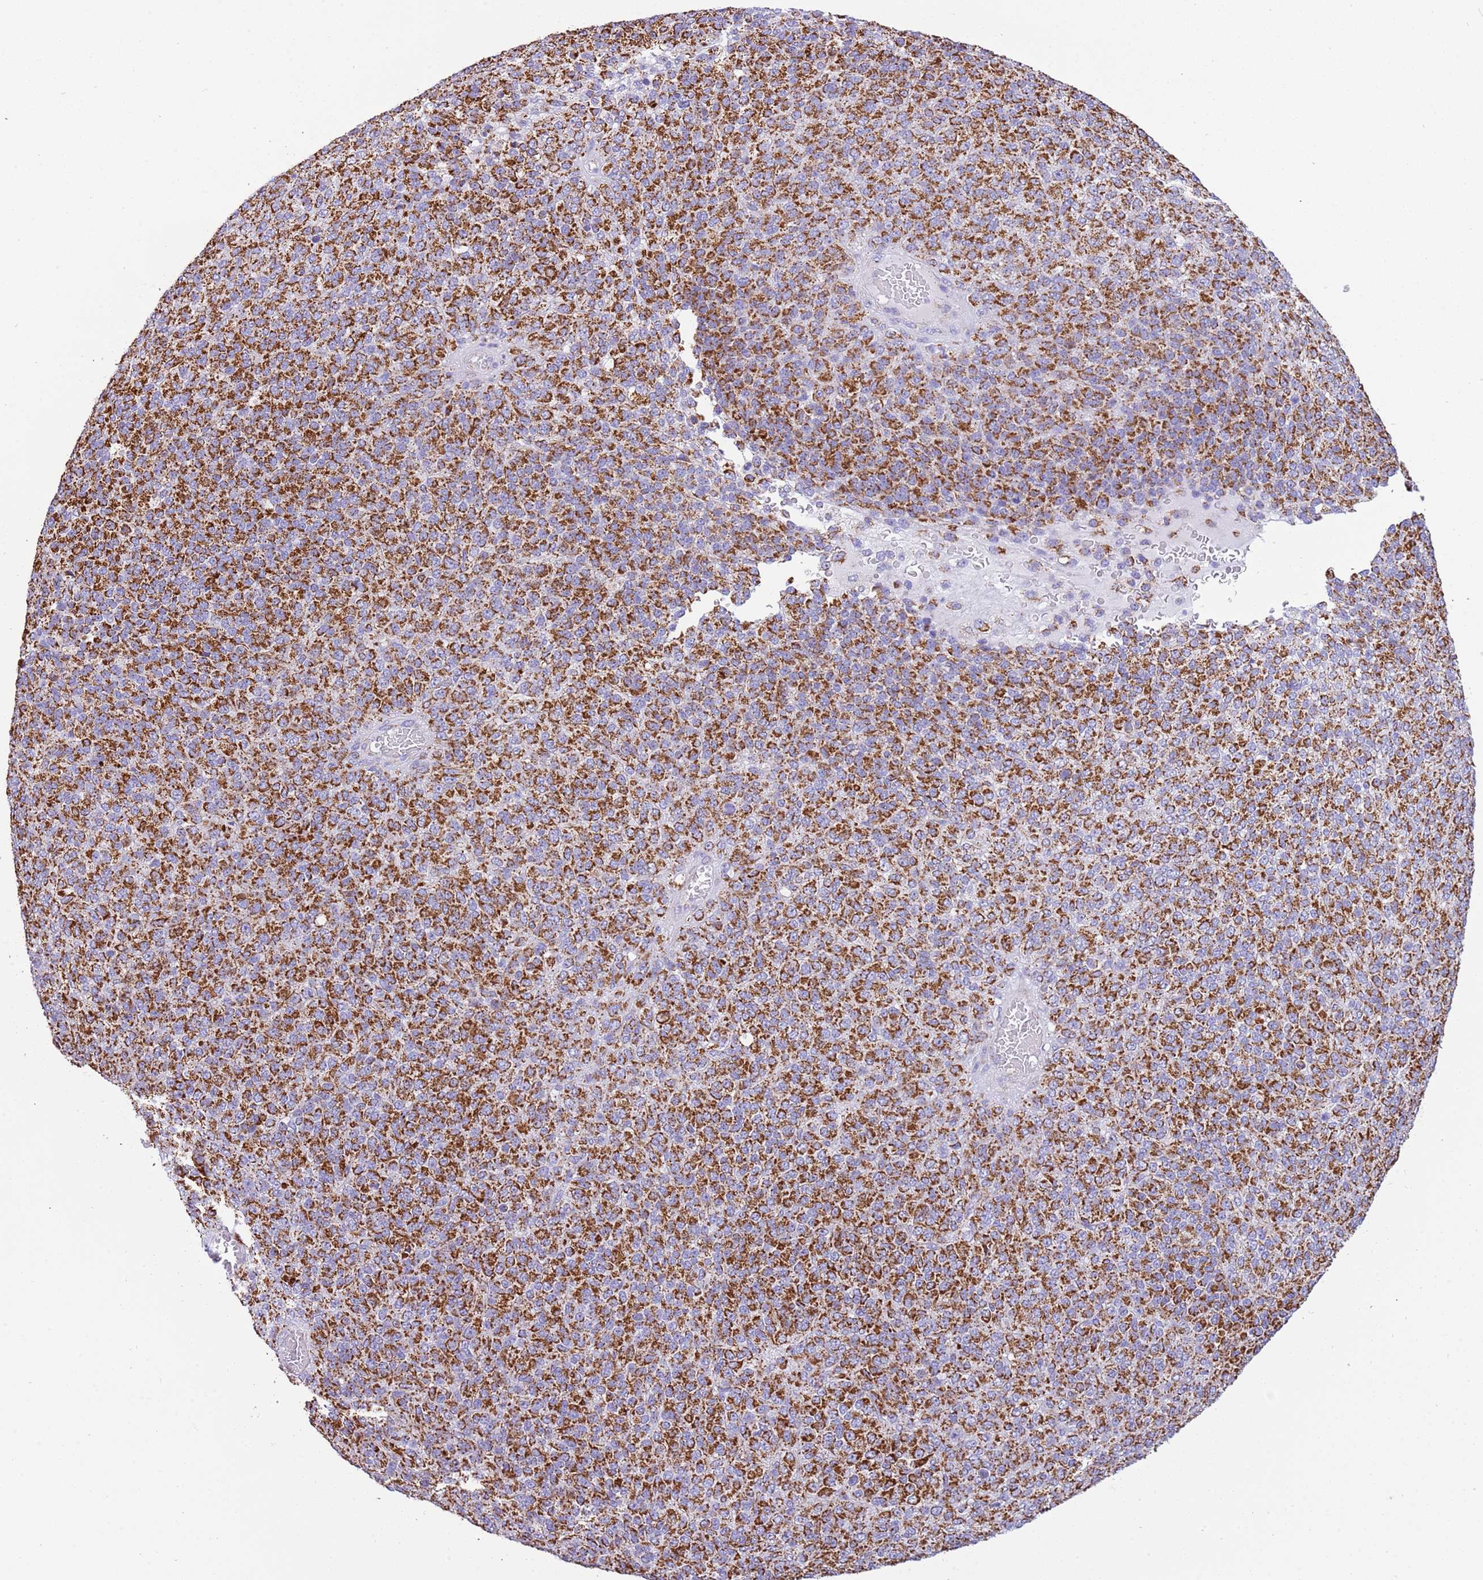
{"staining": {"intensity": "strong", "quantity": ">75%", "location": "cytoplasmic/membranous"}, "tissue": "melanoma", "cell_type": "Tumor cells", "image_type": "cancer", "snomed": [{"axis": "morphology", "description": "Malignant melanoma, Metastatic site"}, {"axis": "topography", "description": "Brain"}], "caption": "Melanoma tissue exhibits strong cytoplasmic/membranous staining in about >75% of tumor cells, visualized by immunohistochemistry.", "gene": "SUCLG2", "patient": {"sex": "female", "age": 56}}